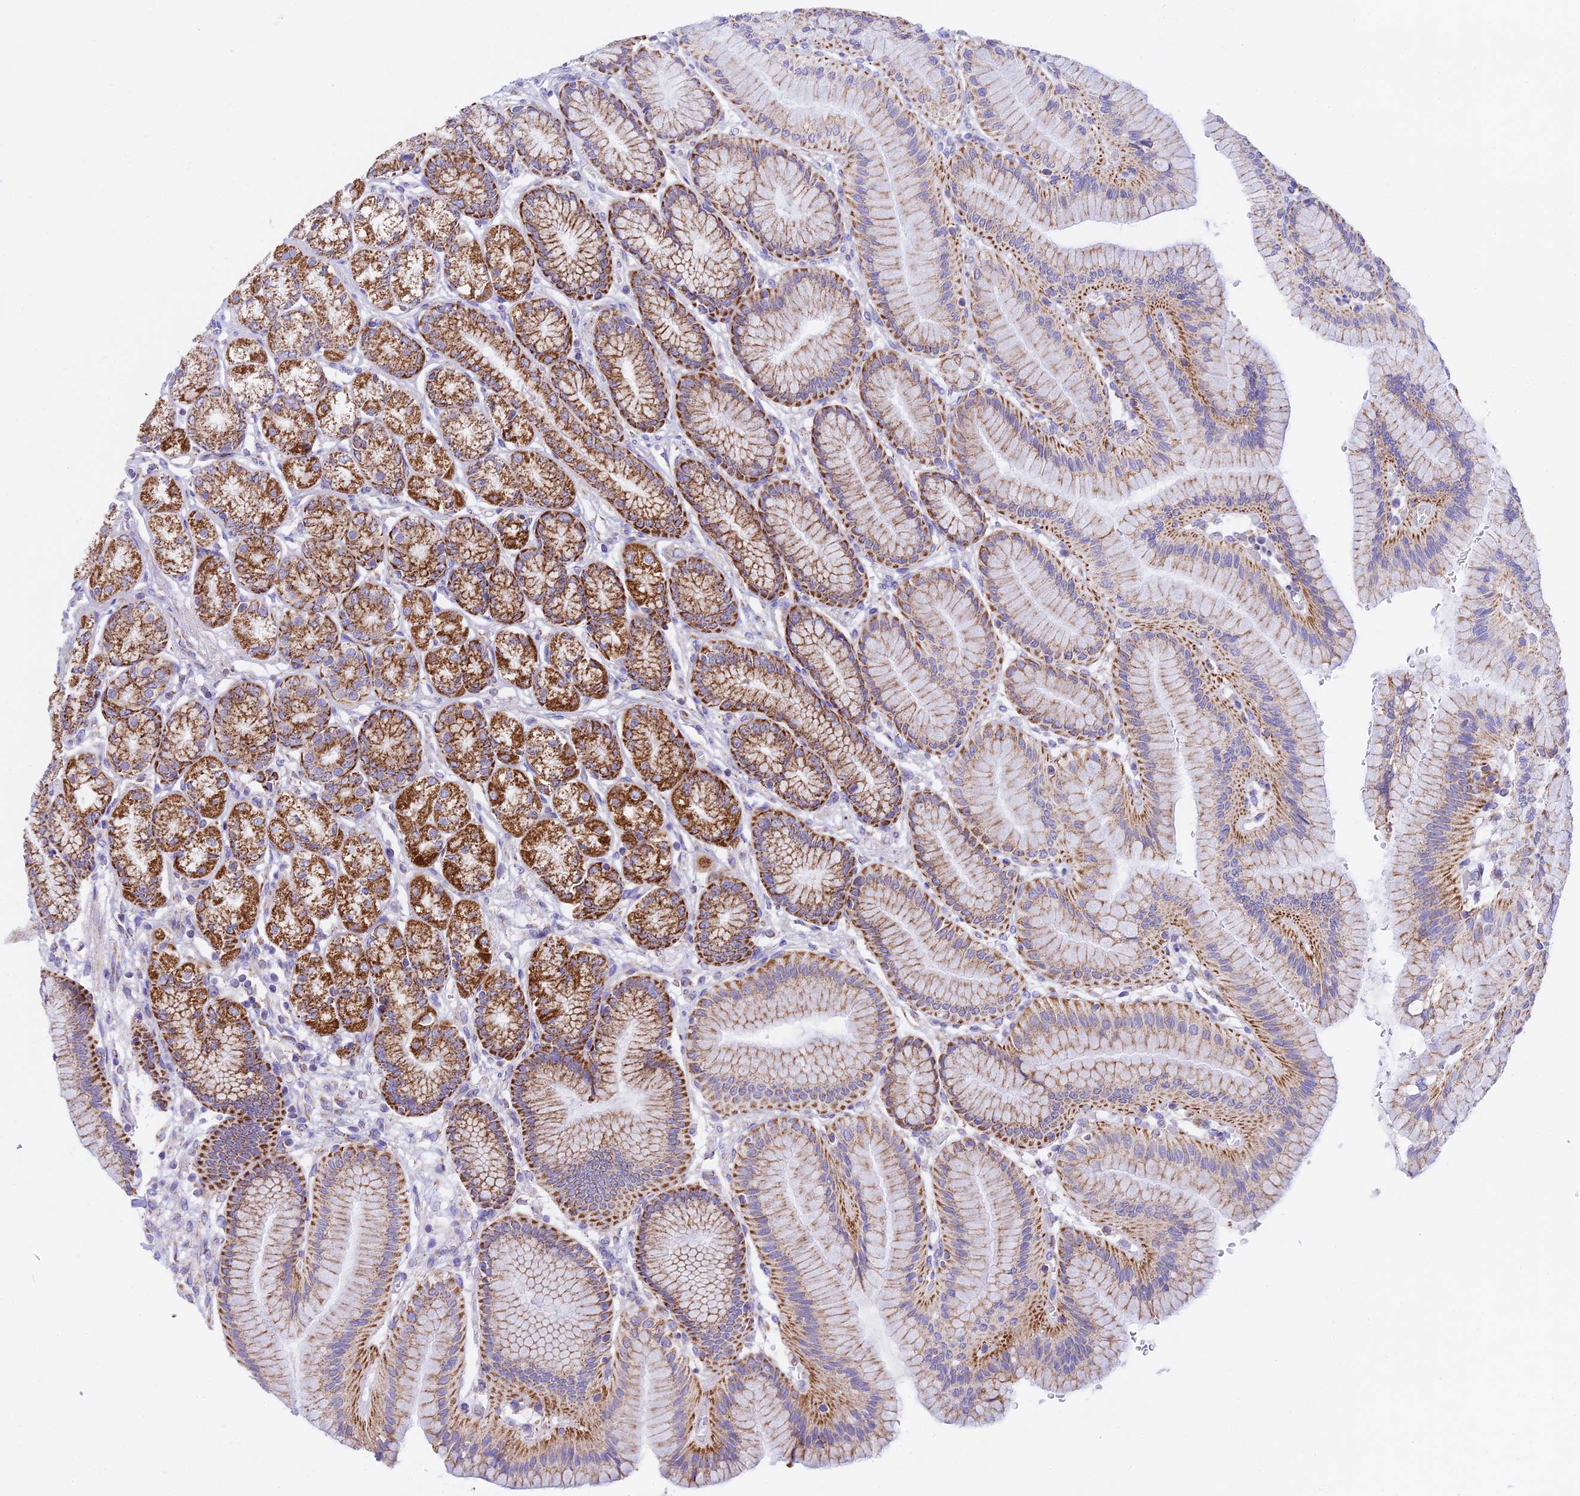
{"staining": {"intensity": "moderate", "quantity": ">75%", "location": "cytoplasmic/membranous"}, "tissue": "stomach", "cell_type": "Glandular cells", "image_type": "normal", "snomed": [{"axis": "morphology", "description": "Normal tissue, NOS"}, {"axis": "morphology", "description": "Adenocarcinoma, NOS"}, {"axis": "morphology", "description": "Adenocarcinoma, High grade"}, {"axis": "topography", "description": "Stomach, upper"}, {"axis": "topography", "description": "Stomach"}], "caption": "A brown stain highlights moderate cytoplasmic/membranous expression of a protein in glandular cells of unremarkable human stomach.", "gene": "HSDL2", "patient": {"sex": "female", "age": 65}}